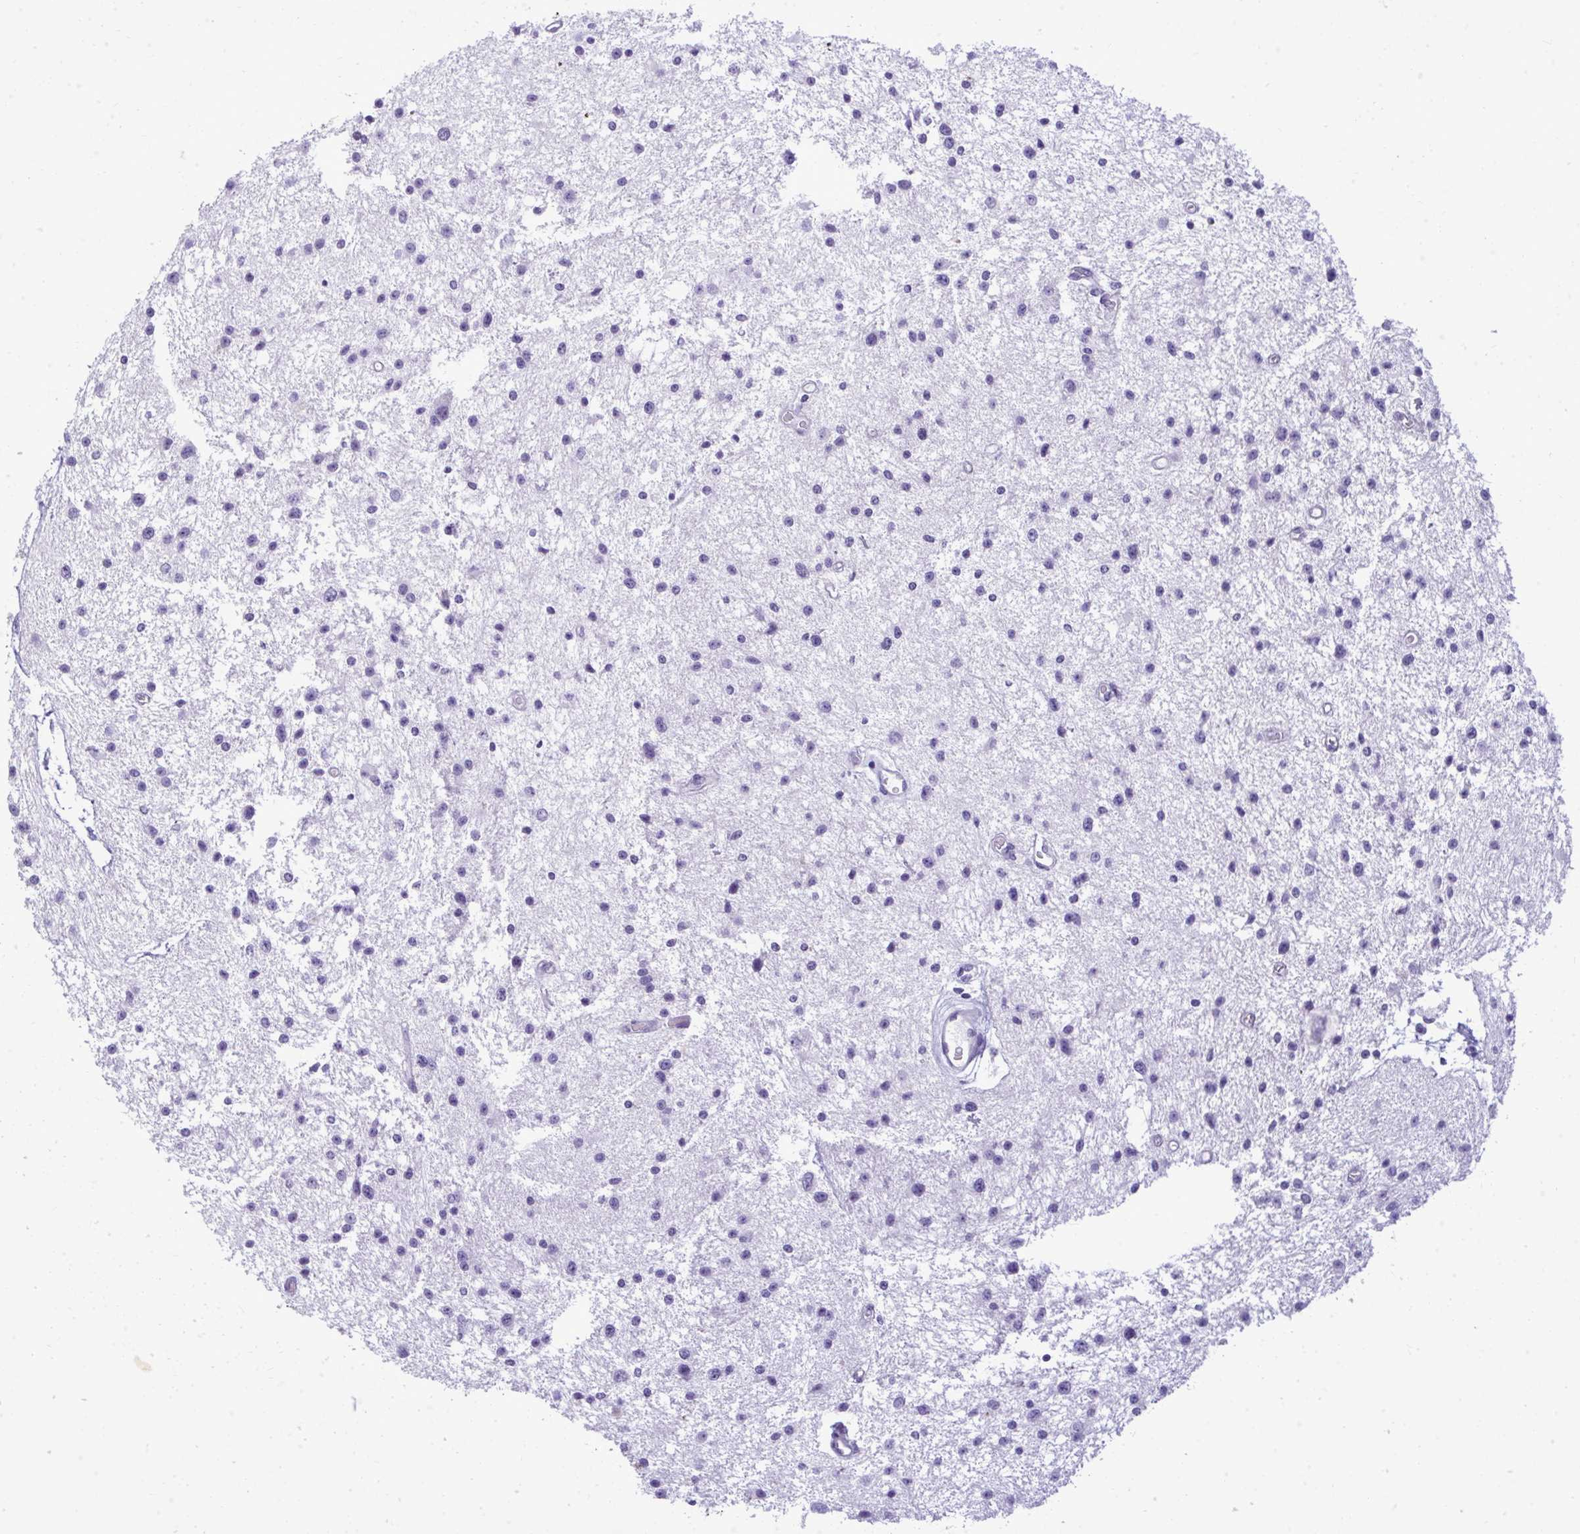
{"staining": {"intensity": "negative", "quantity": "none", "location": "none"}, "tissue": "glioma", "cell_type": "Tumor cells", "image_type": "cancer", "snomed": [{"axis": "morphology", "description": "Glioma, malignant, Low grade"}, {"axis": "topography", "description": "Brain"}], "caption": "Human glioma stained for a protein using IHC exhibits no expression in tumor cells.", "gene": "PRM2", "patient": {"sex": "male", "age": 43}}